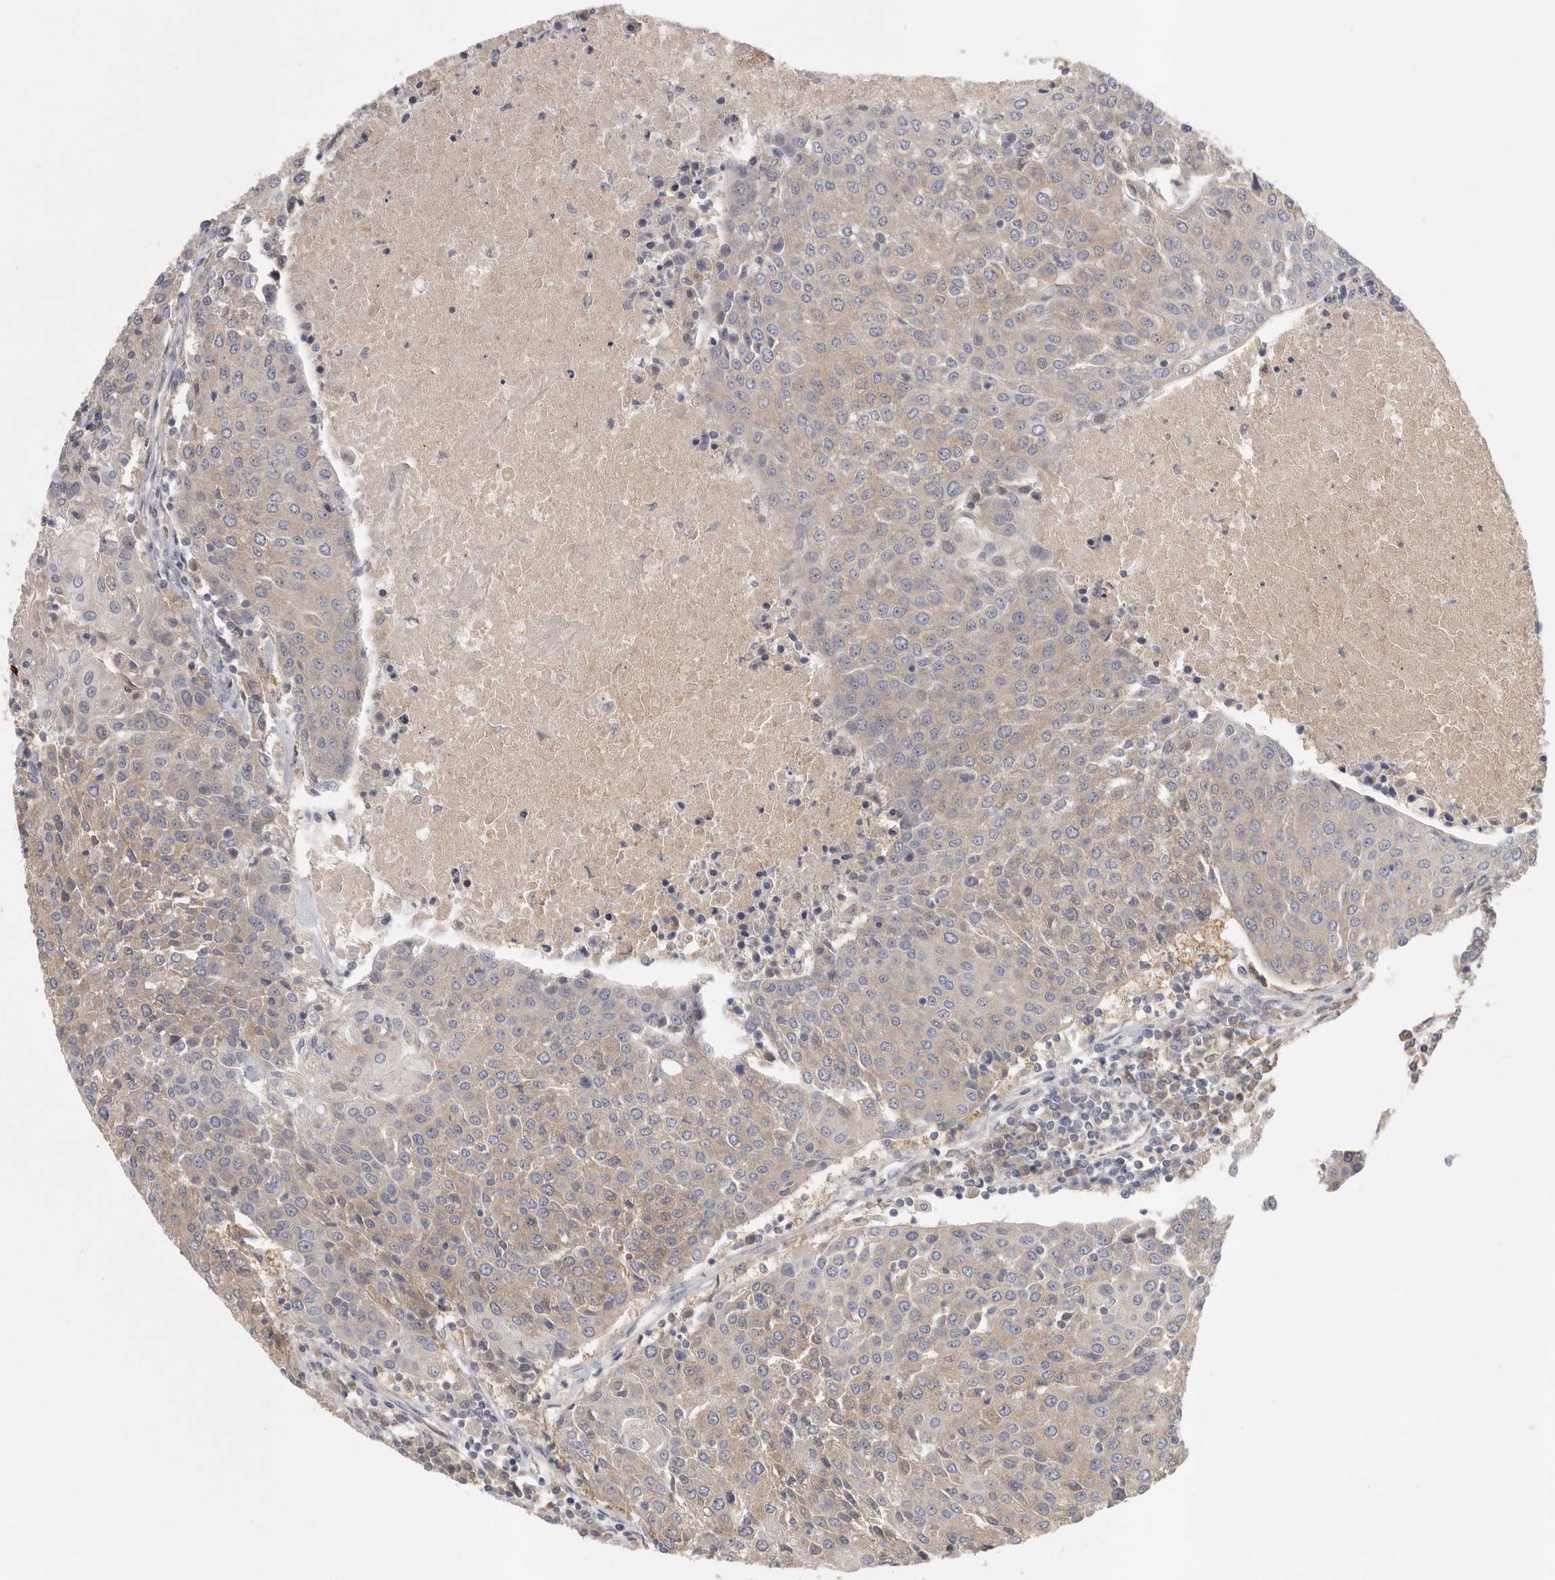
{"staining": {"intensity": "weak", "quantity": ">75%", "location": "cytoplasmic/membranous"}, "tissue": "urothelial cancer", "cell_type": "Tumor cells", "image_type": "cancer", "snomed": [{"axis": "morphology", "description": "Urothelial carcinoma, High grade"}, {"axis": "topography", "description": "Urinary bladder"}], "caption": "High-power microscopy captured an IHC micrograph of urothelial carcinoma (high-grade), revealing weak cytoplasmic/membranous positivity in about >75% of tumor cells. (Stains: DAB (3,3'-diaminobenzidine) in brown, nuclei in blue, Microscopy: brightfield microscopy at high magnification).", "gene": "CFAP298", "patient": {"sex": "female", "age": 85}}